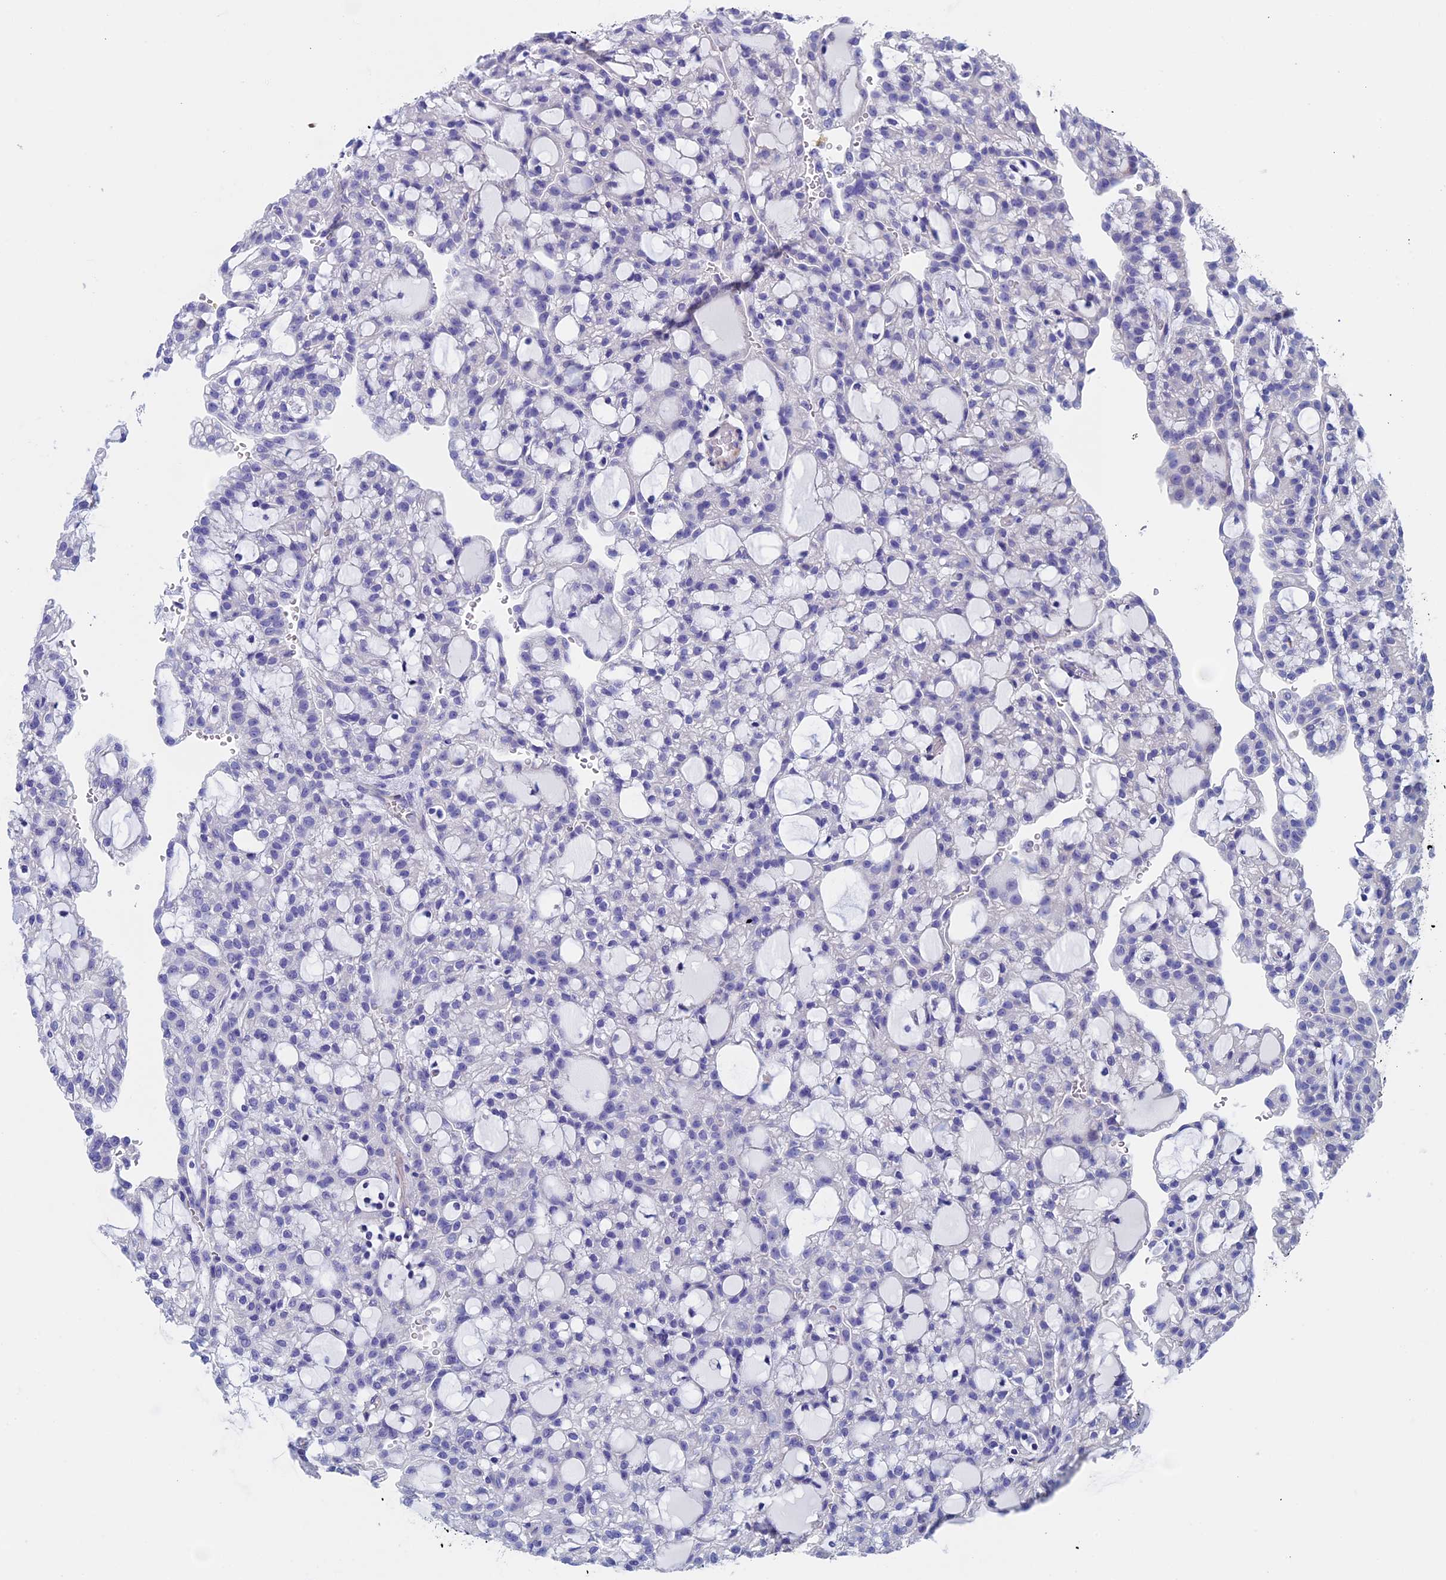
{"staining": {"intensity": "negative", "quantity": "none", "location": "none"}, "tissue": "renal cancer", "cell_type": "Tumor cells", "image_type": "cancer", "snomed": [{"axis": "morphology", "description": "Adenocarcinoma, NOS"}, {"axis": "topography", "description": "Kidney"}], "caption": "Tumor cells are negative for protein expression in human renal adenocarcinoma. (Brightfield microscopy of DAB IHC at high magnification).", "gene": "ADH7", "patient": {"sex": "male", "age": 63}}